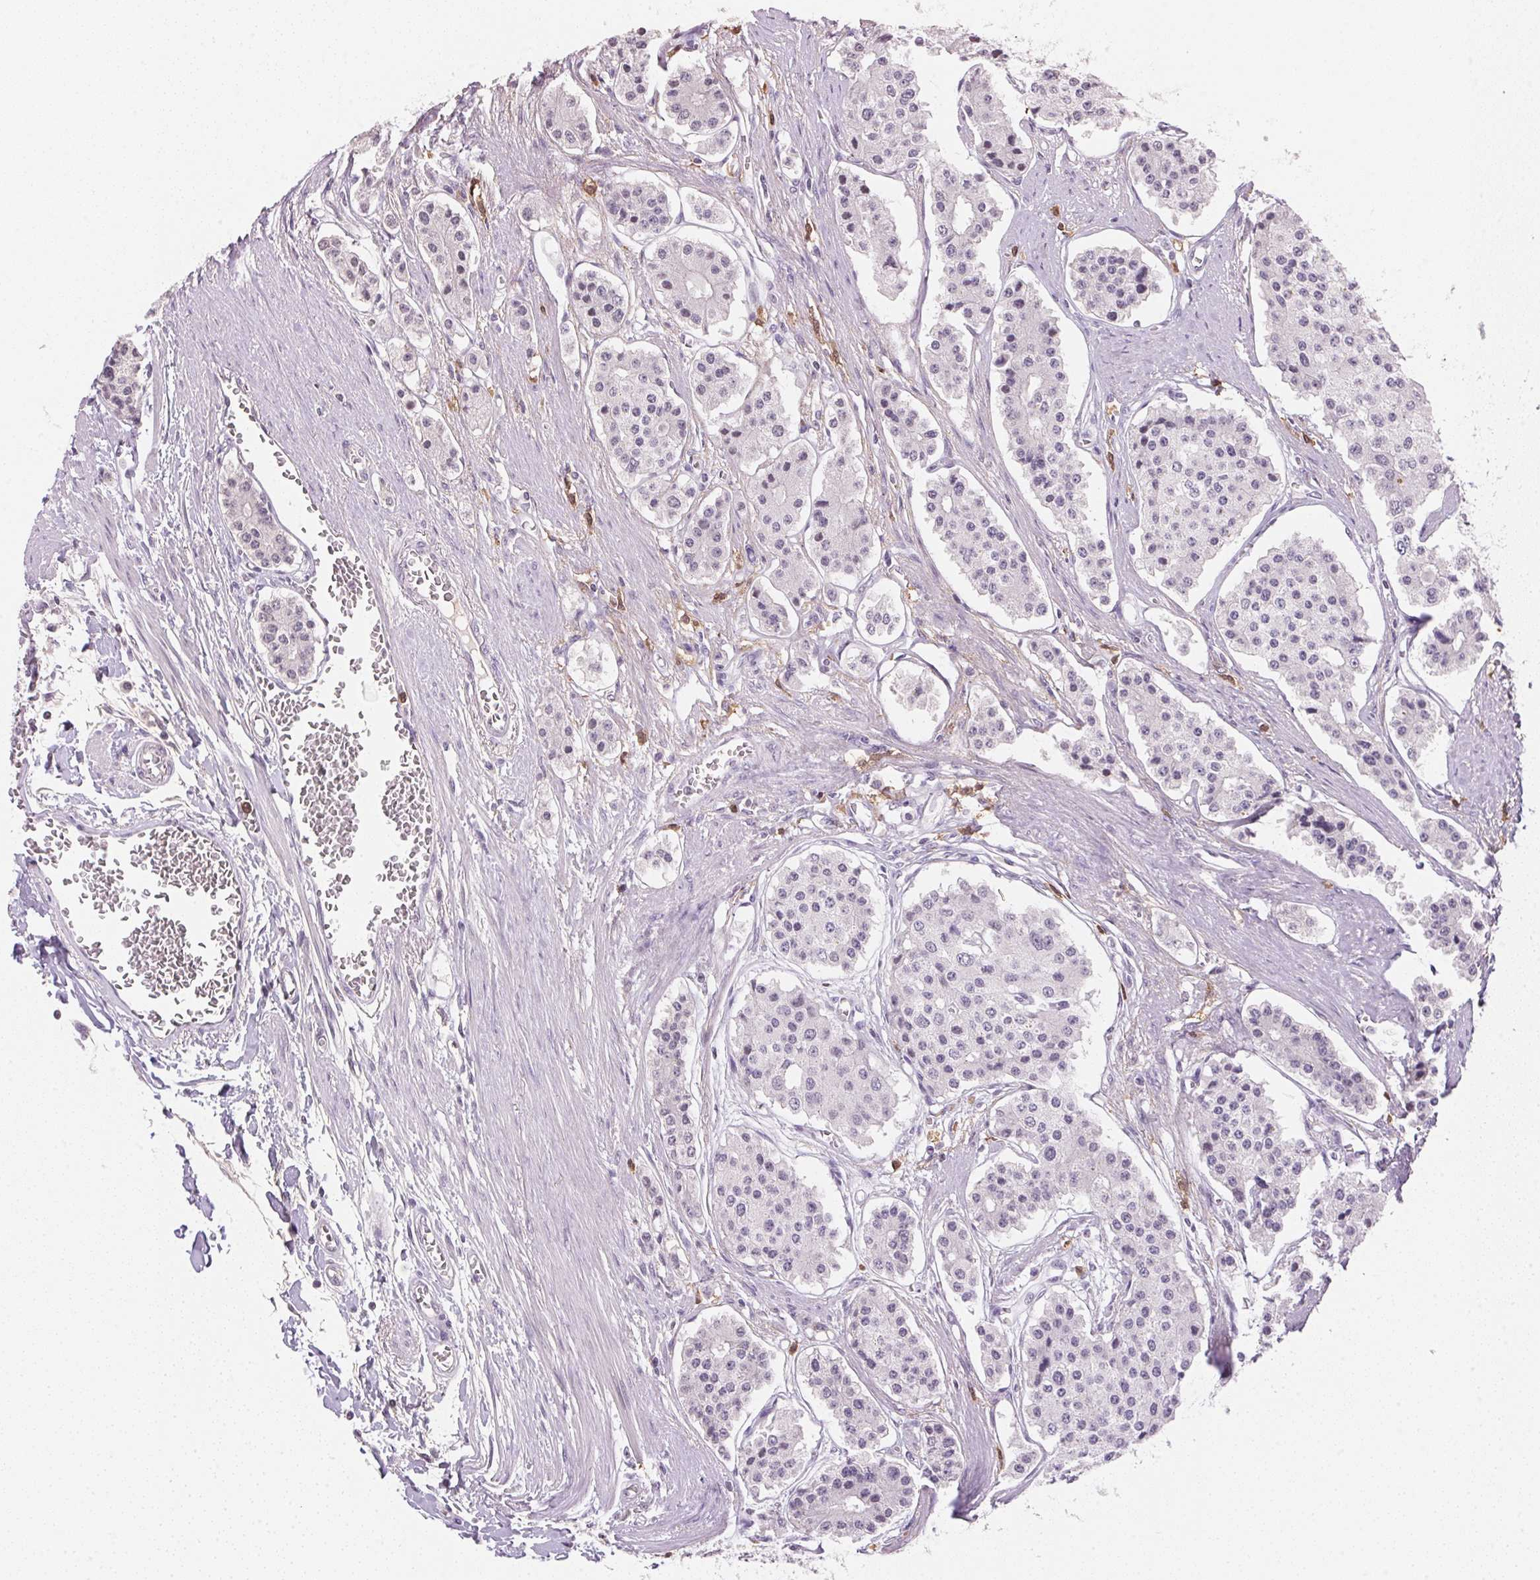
{"staining": {"intensity": "negative", "quantity": "none", "location": "none"}, "tissue": "carcinoid", "cell_type": "Tumor cells", "image_type": "cancer", "snomed": [{"axis": "morphology", "description": "Carcinoid, malignant, NOS"}, {"axis": "topography", "description": "Small intestine"}], "caption": "Immunohistochemistry (IHC) image of neoplastic tissue: human carcinoid stained with DAB shows no significant protein positivity in tumor cells.", "gene": "FNDC4", "patient": {"sex": "female", "age": 65}}